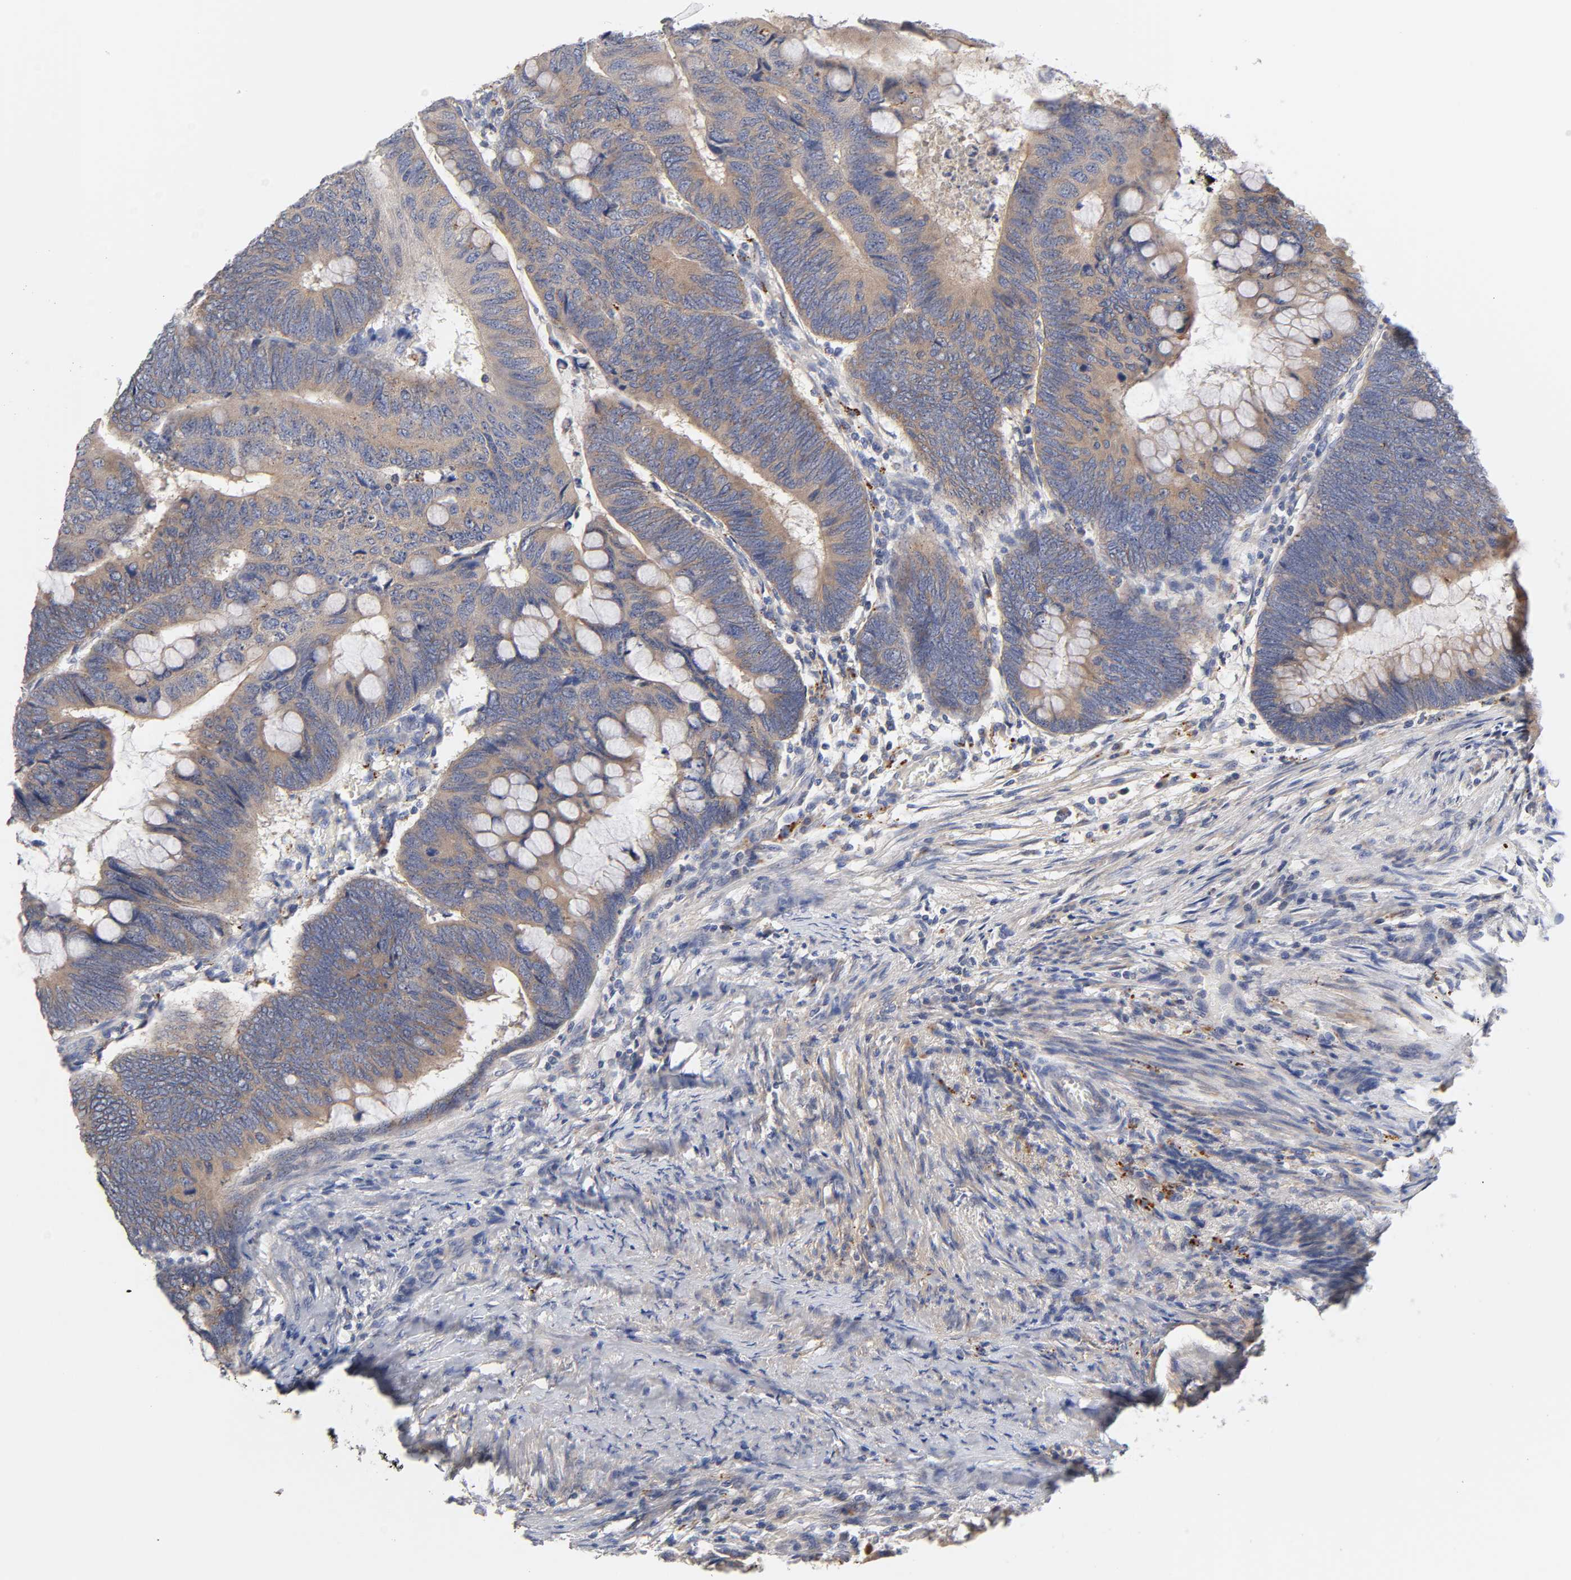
{"staining": {"intensity": "moderate", "quantity": ">75%", "location": "cytoplasmic/membranous"}, "tissue": "colorectal cancer", "cell_type": "Tumor cells", "image_type": "cancer", "snomed": [{"axis": "morphology", "description": "Normal tissue, NOS"}, {"axis": "morphology", "description": "Adenocarcinoma, NOS"}, {"axis": "topography", "description": "Rectum"}, {"axis": "topography", "description": "Peripheral nerve tissue"}], "caption": "A micrograph of colorectal cancer (adenocarcinoma) stained for a protein displays moderate cytoplasmic/membranous brown staining in tumor cells.", "gene": "C17orf75", "patient": {"sex": "male", "age": 92}}